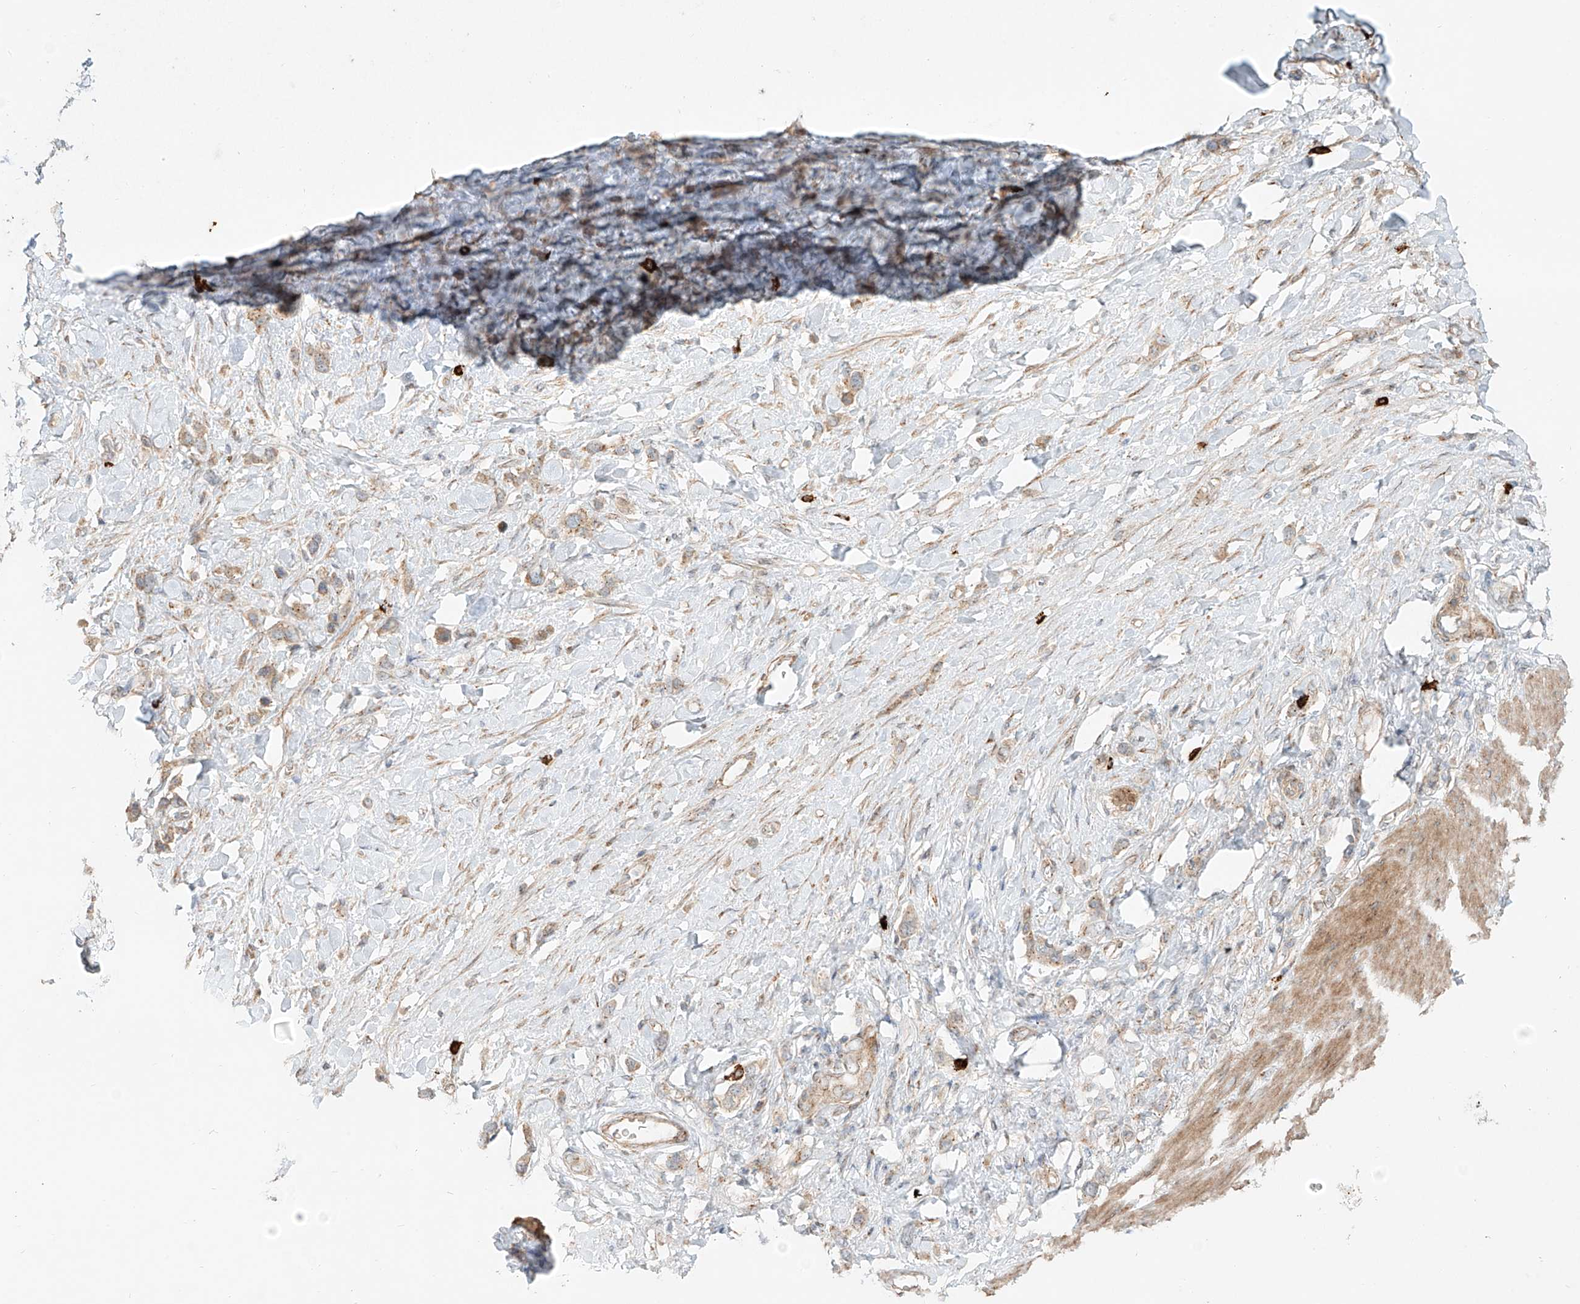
{"staining": {"intensity": "weak", "quantity": ">75%", "location": "cytoplasmic/membranous"}, "tissue": "stomach cancer", "cell_type": "Tumor cells", "image_type": "cancer", "snomed": [{"axis": "morphology", "description": "Normal tissue, NOS"}, {"axis": "morphology", "description": "Adenocarcinoma, NOS"}, {"axis": "topography", "description": "Stomach, upper"}, {"axis": "topography", "description": "Stomach"}], "caption": "A brown stain labels weak cytoplasmic/membranous staining of a protein in adenocarcinoma (stomach) tumor cells.", "gene": "ZNF287", "patient": {"sex": "female", "age": 65}}